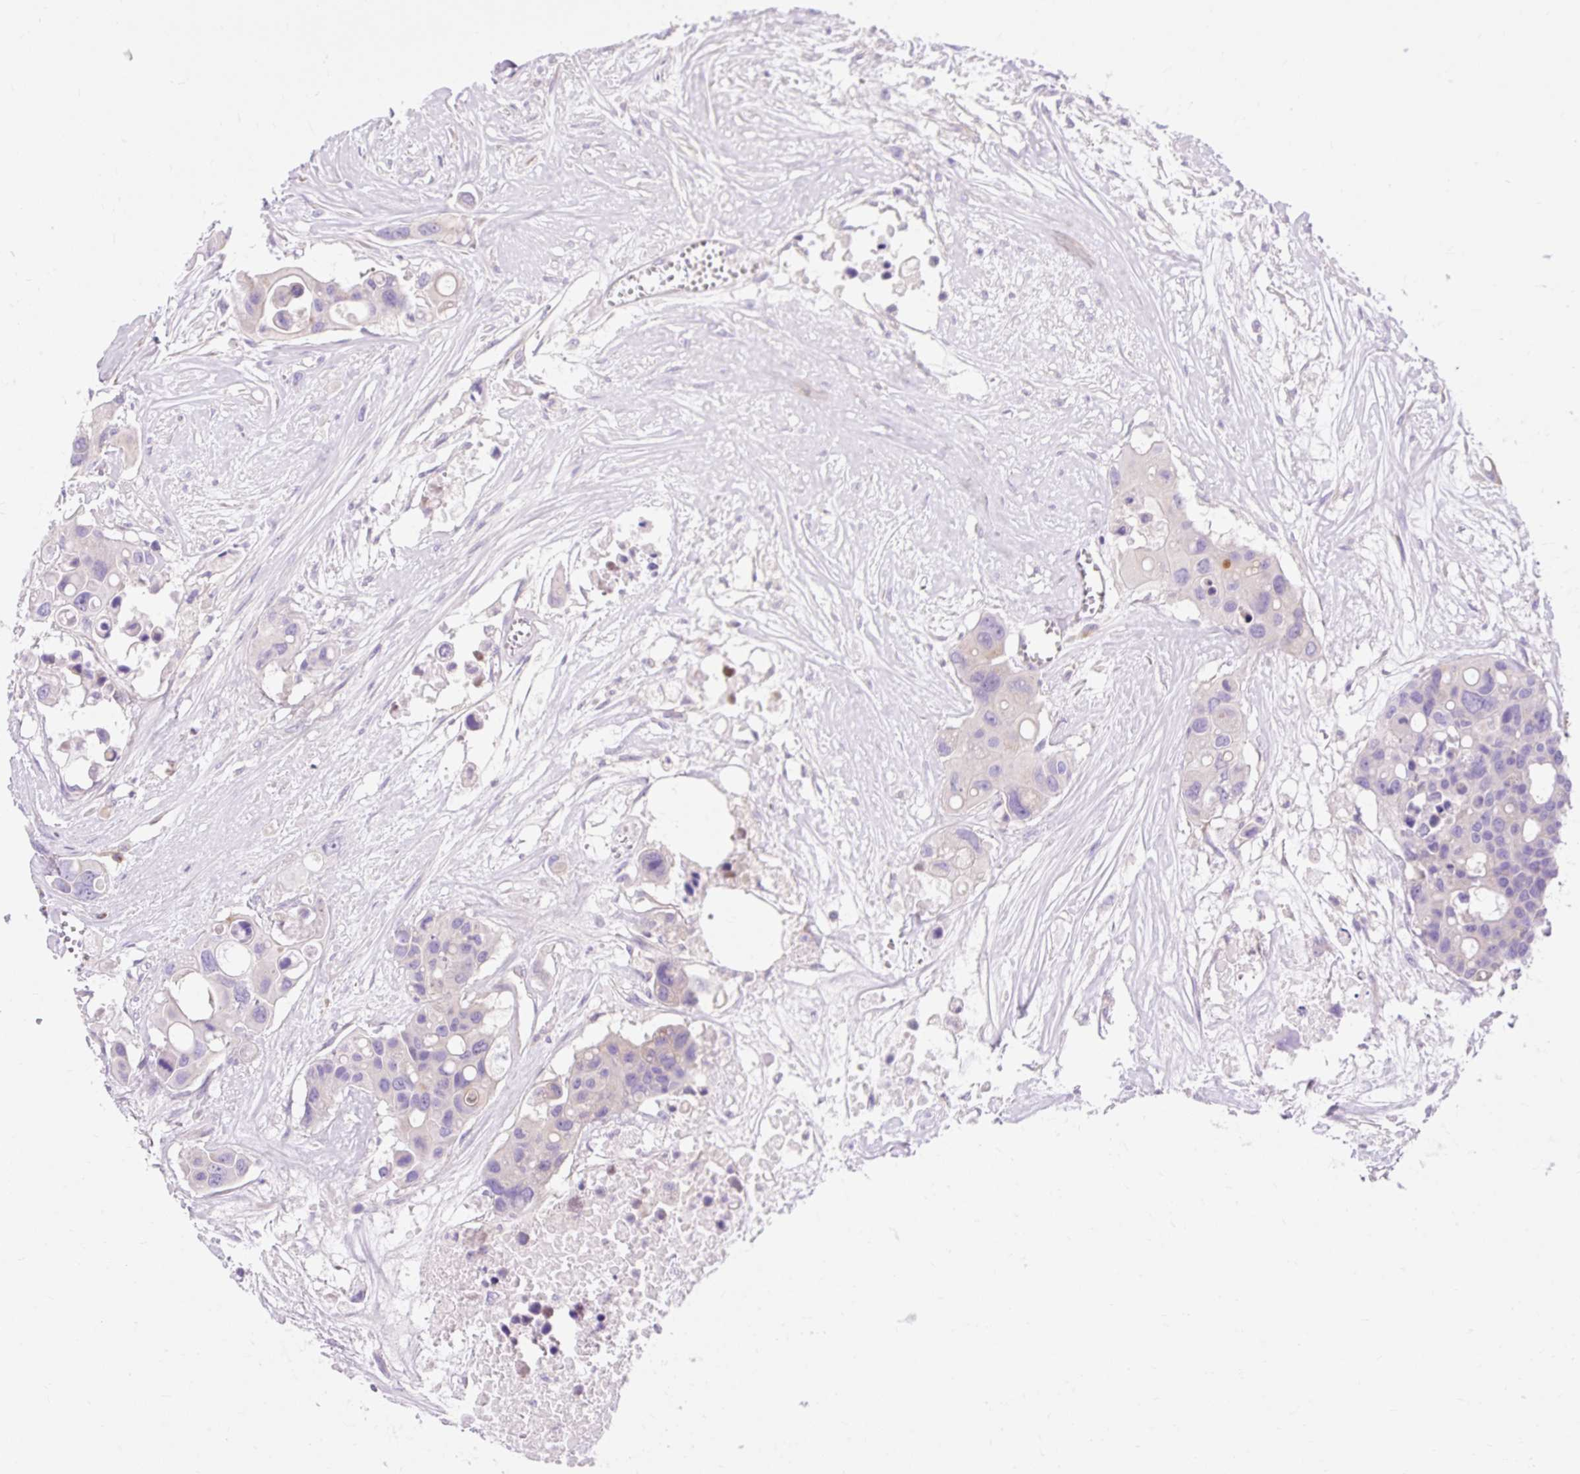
{"staining": {"intensity": "negative", "quantity": "none", "location": "none"}, "tissue": "colorectal cancer", "cell_type": "Tumor cells", "image_type": "cancer", "snomed": [{"axis": "morphology", "description": "Adenocarcinoma, NOS"}, {"axis": "topography", "description": "Colon"}], "caption": "Immunohistochemical staining of colorectal cancer (adenocarcinoma) exhibits no significant expression in tumor cells. (Immunohistochemistry (ihc), brightfield microscopy, high magnification).", "gene": "OR4K15", "patient": {"sex": "male", "age": 77}}